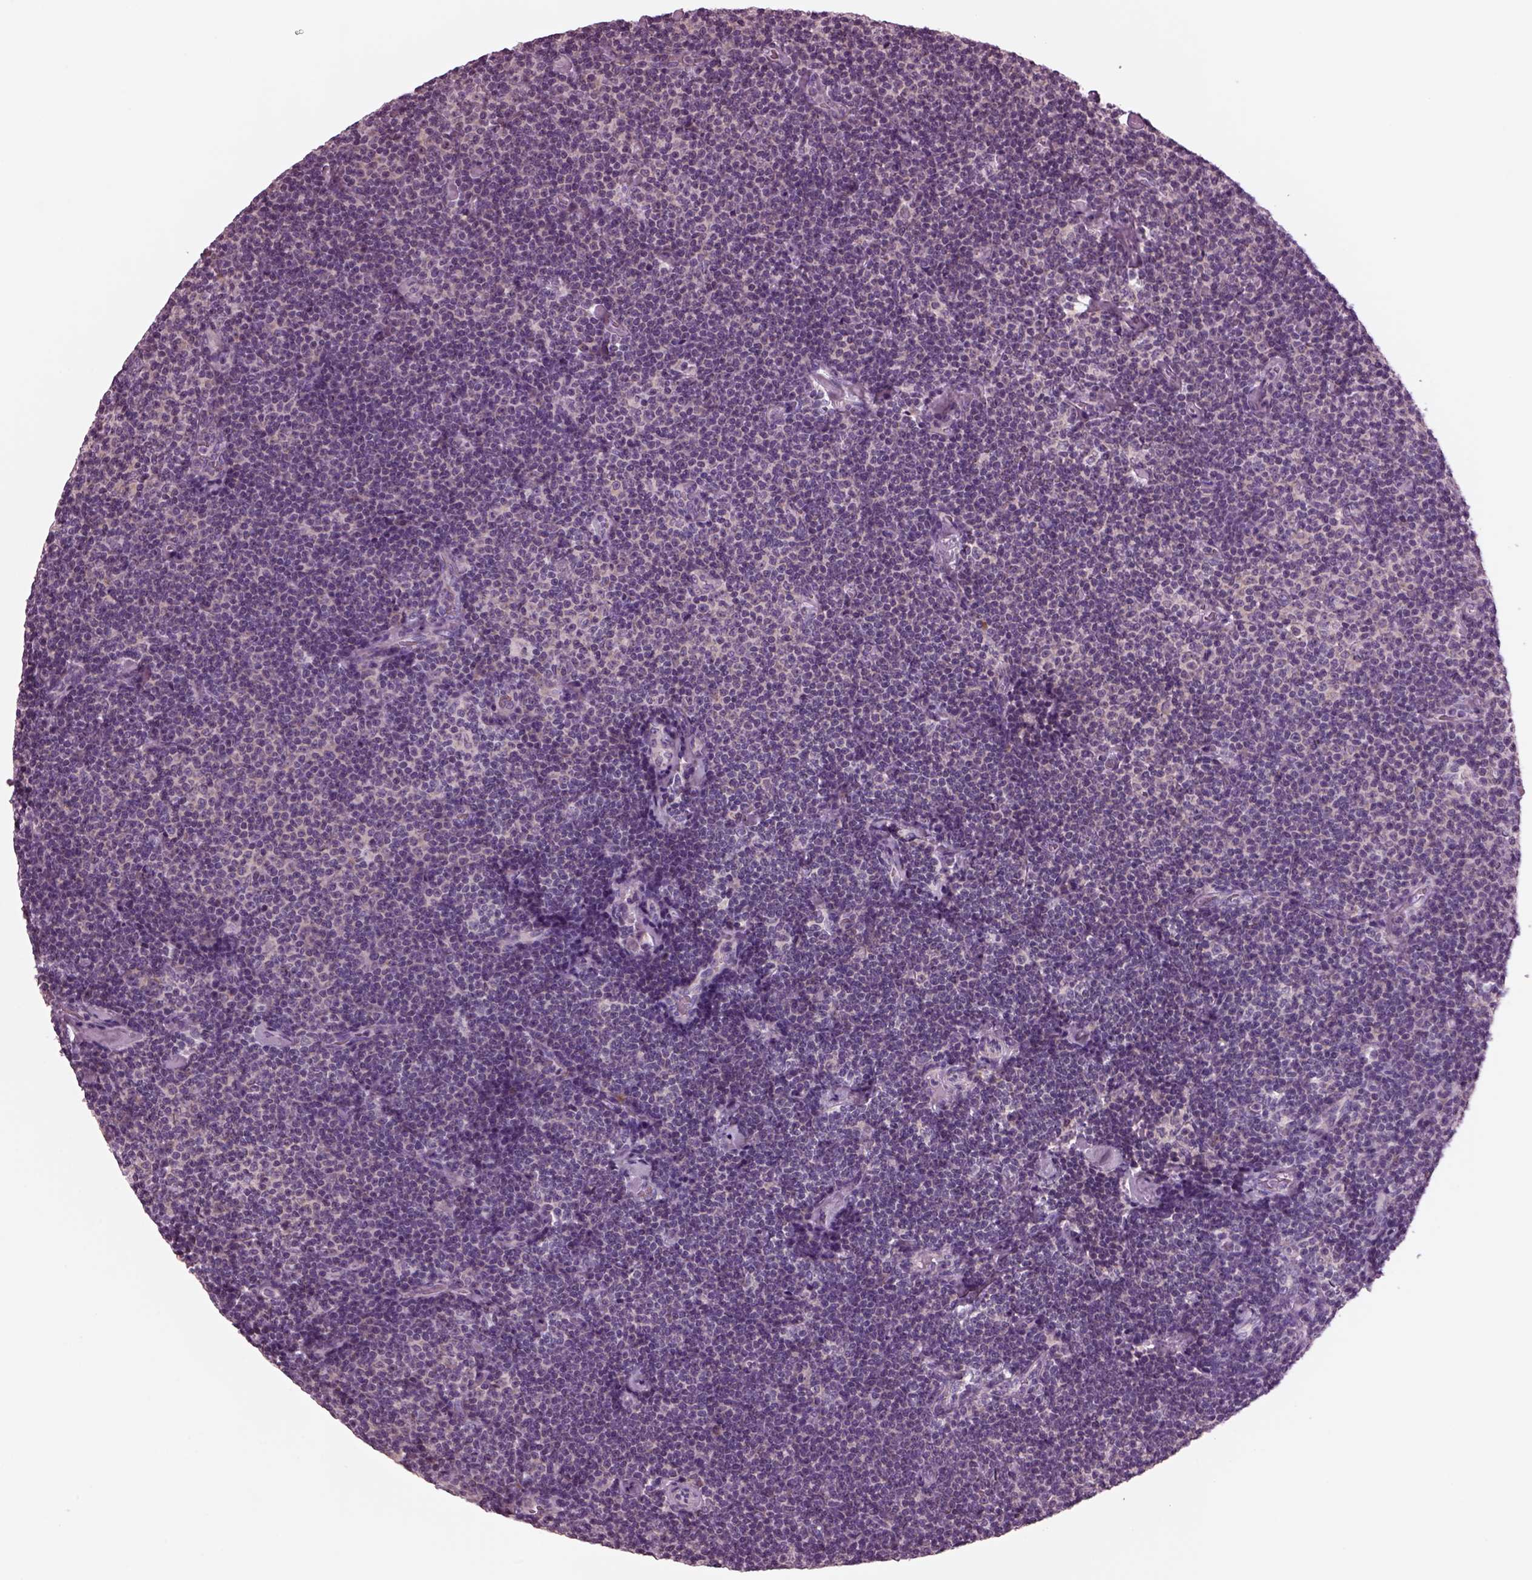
{"staining": {"intensity": "weak", "quantity": "<25%", "location": "cytoplasmic/membranous"}, "tissue": "lymphoma", "cell_type": "Tumor cells", "image_type": "cancer", "snomed": [{"axis": "morphology", "description": "Malignant lymphoma, non-Hodgkin's type, Low grade"}, {"axis": "topography", "description": "Lymph node"}], "caption": "The photomicrograph reveals no significant staining in tumor cells of low-grade malignant lymphoma, non-Hodgkin's type.", "gene": "AP4M1", "patient": {"sex": "male", "age": 81}}